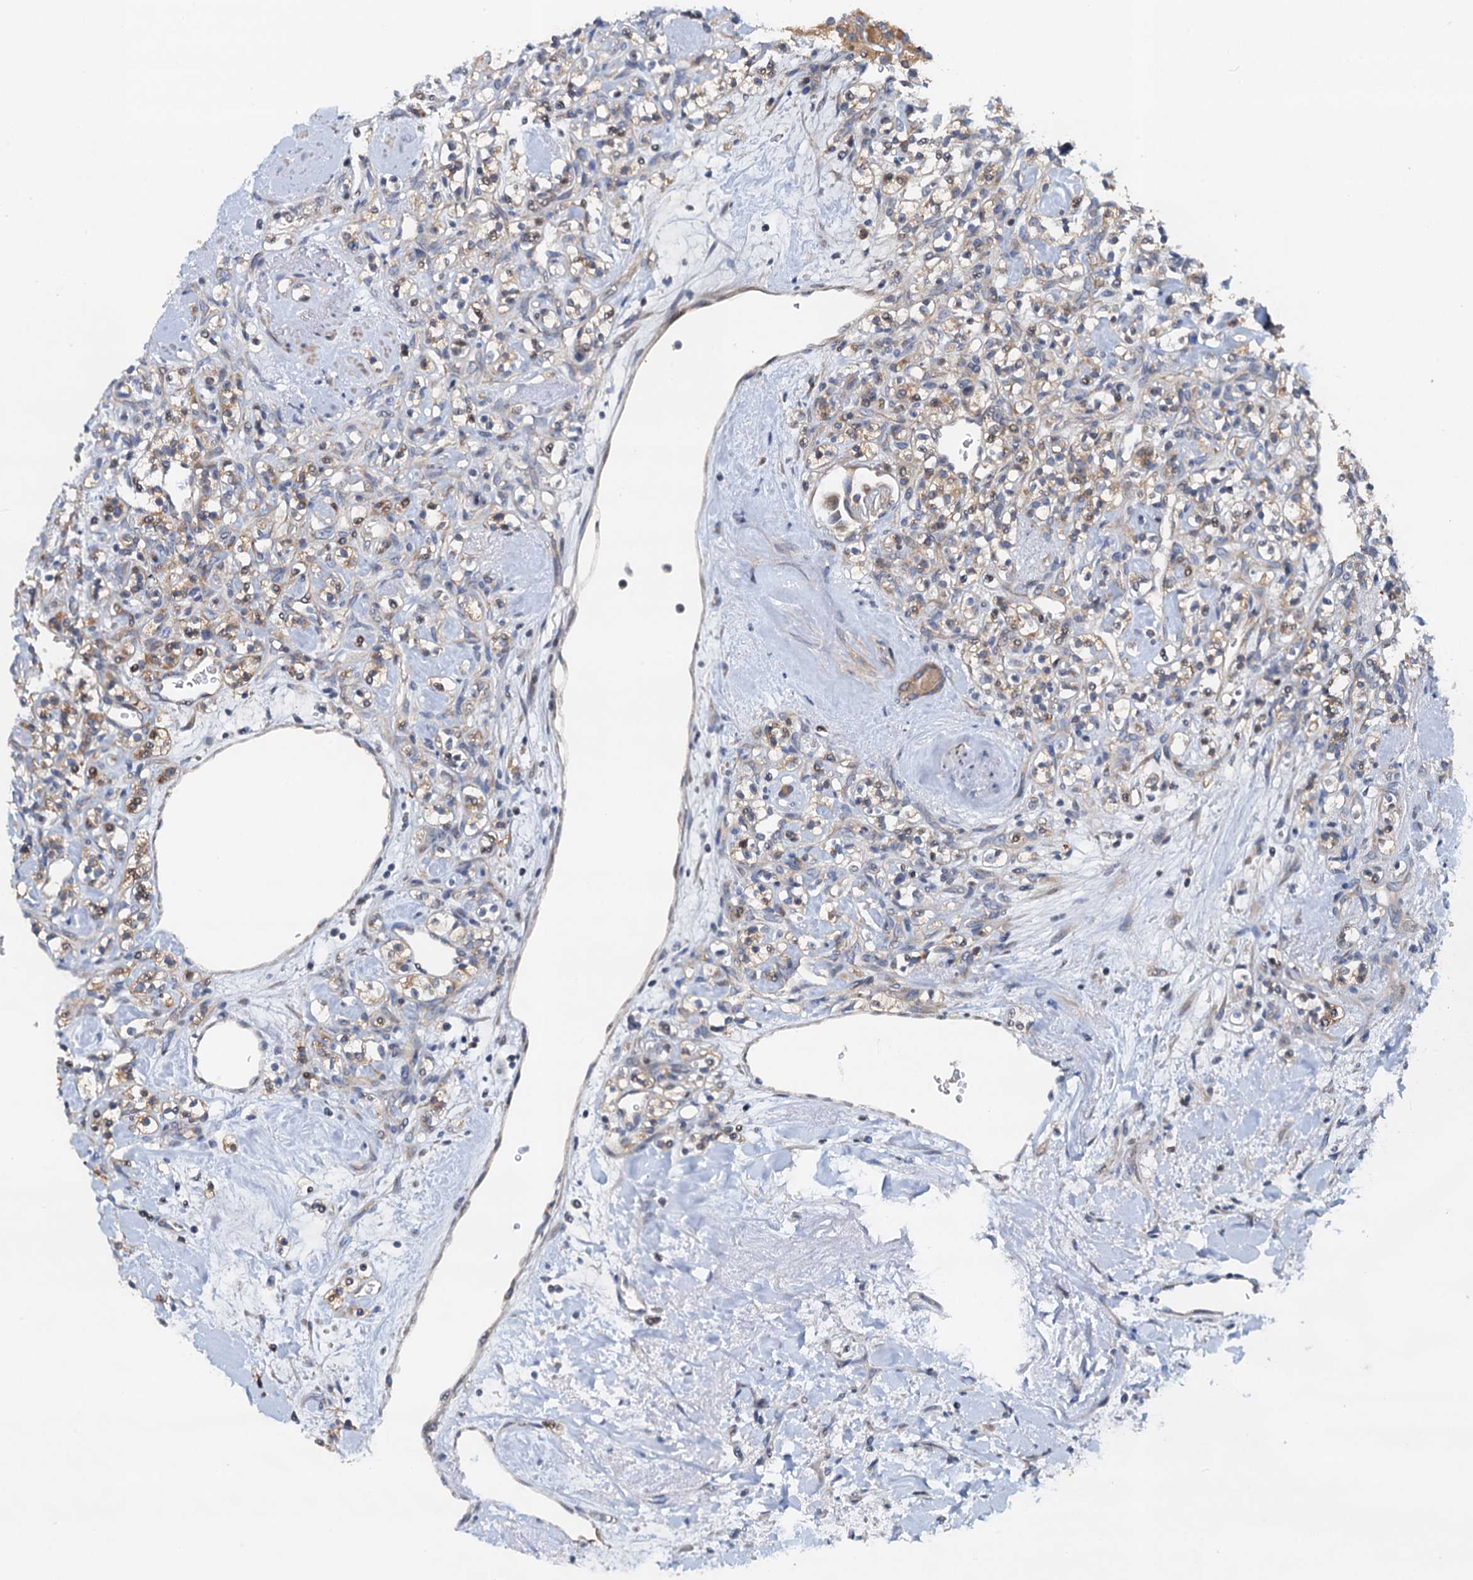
{"staining": {"intensity": "moderate", "quantity": "<25%", "location": "cytoplasmic/membranous"}, "tissue": "renal cancer", "cell_type": "Tumor cells", "image_type": "cancer", "snomed": [{"axis": "morphology", "description": "Adenocarcinoma, NOS"}, {"axis": "topography", "description": "Kidney"}], "caption": "Immunohistochemistry of renal cancer (adenocarcinoma) demonstrates low levels of moderate cytoplasmic/membranous staining in about <25% of tumor cells.", "gene": "NBEA", "patient": {"sex": "male", "age": 77}}